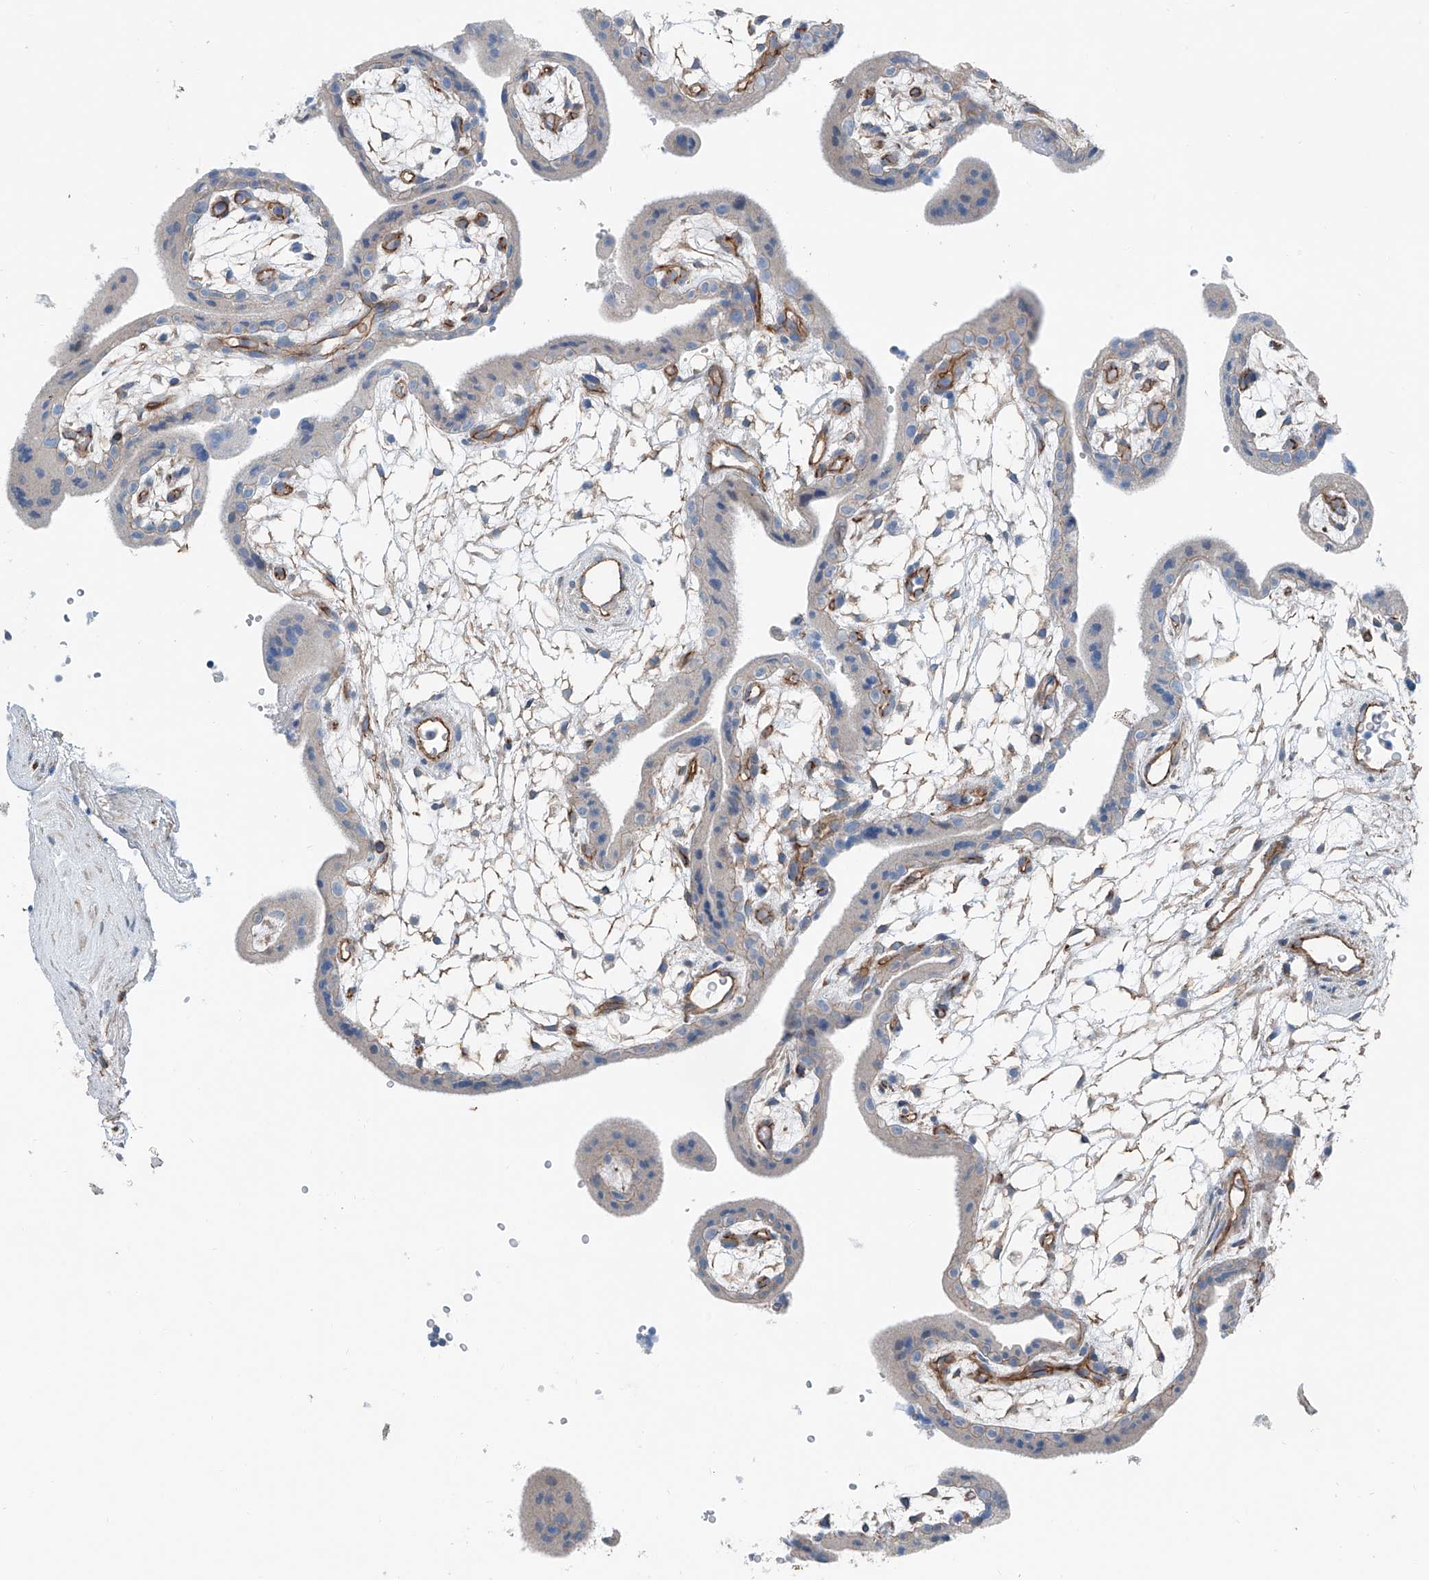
{"staining": {"intensity": "weak", "quantity": ">75%", "location": "cytoplasmic/membranous"}, "tissue": "placenta", "cell_type": "Decidual cells", "image_type": "normal", "snomed": [{"axis": "morphology", "description": "Normal tissue, NOS"}, {"axis": "topography", "description": "Placenta"}], "caption": "Immunohistochemistry (IHC) (DAB) staining of benign placenta shows weak cytoplasmic/membranous protein expression in about >75% of decidual cells.", "gene": "THEMIS2", "patient": {"sex": "female", "age": 18}}